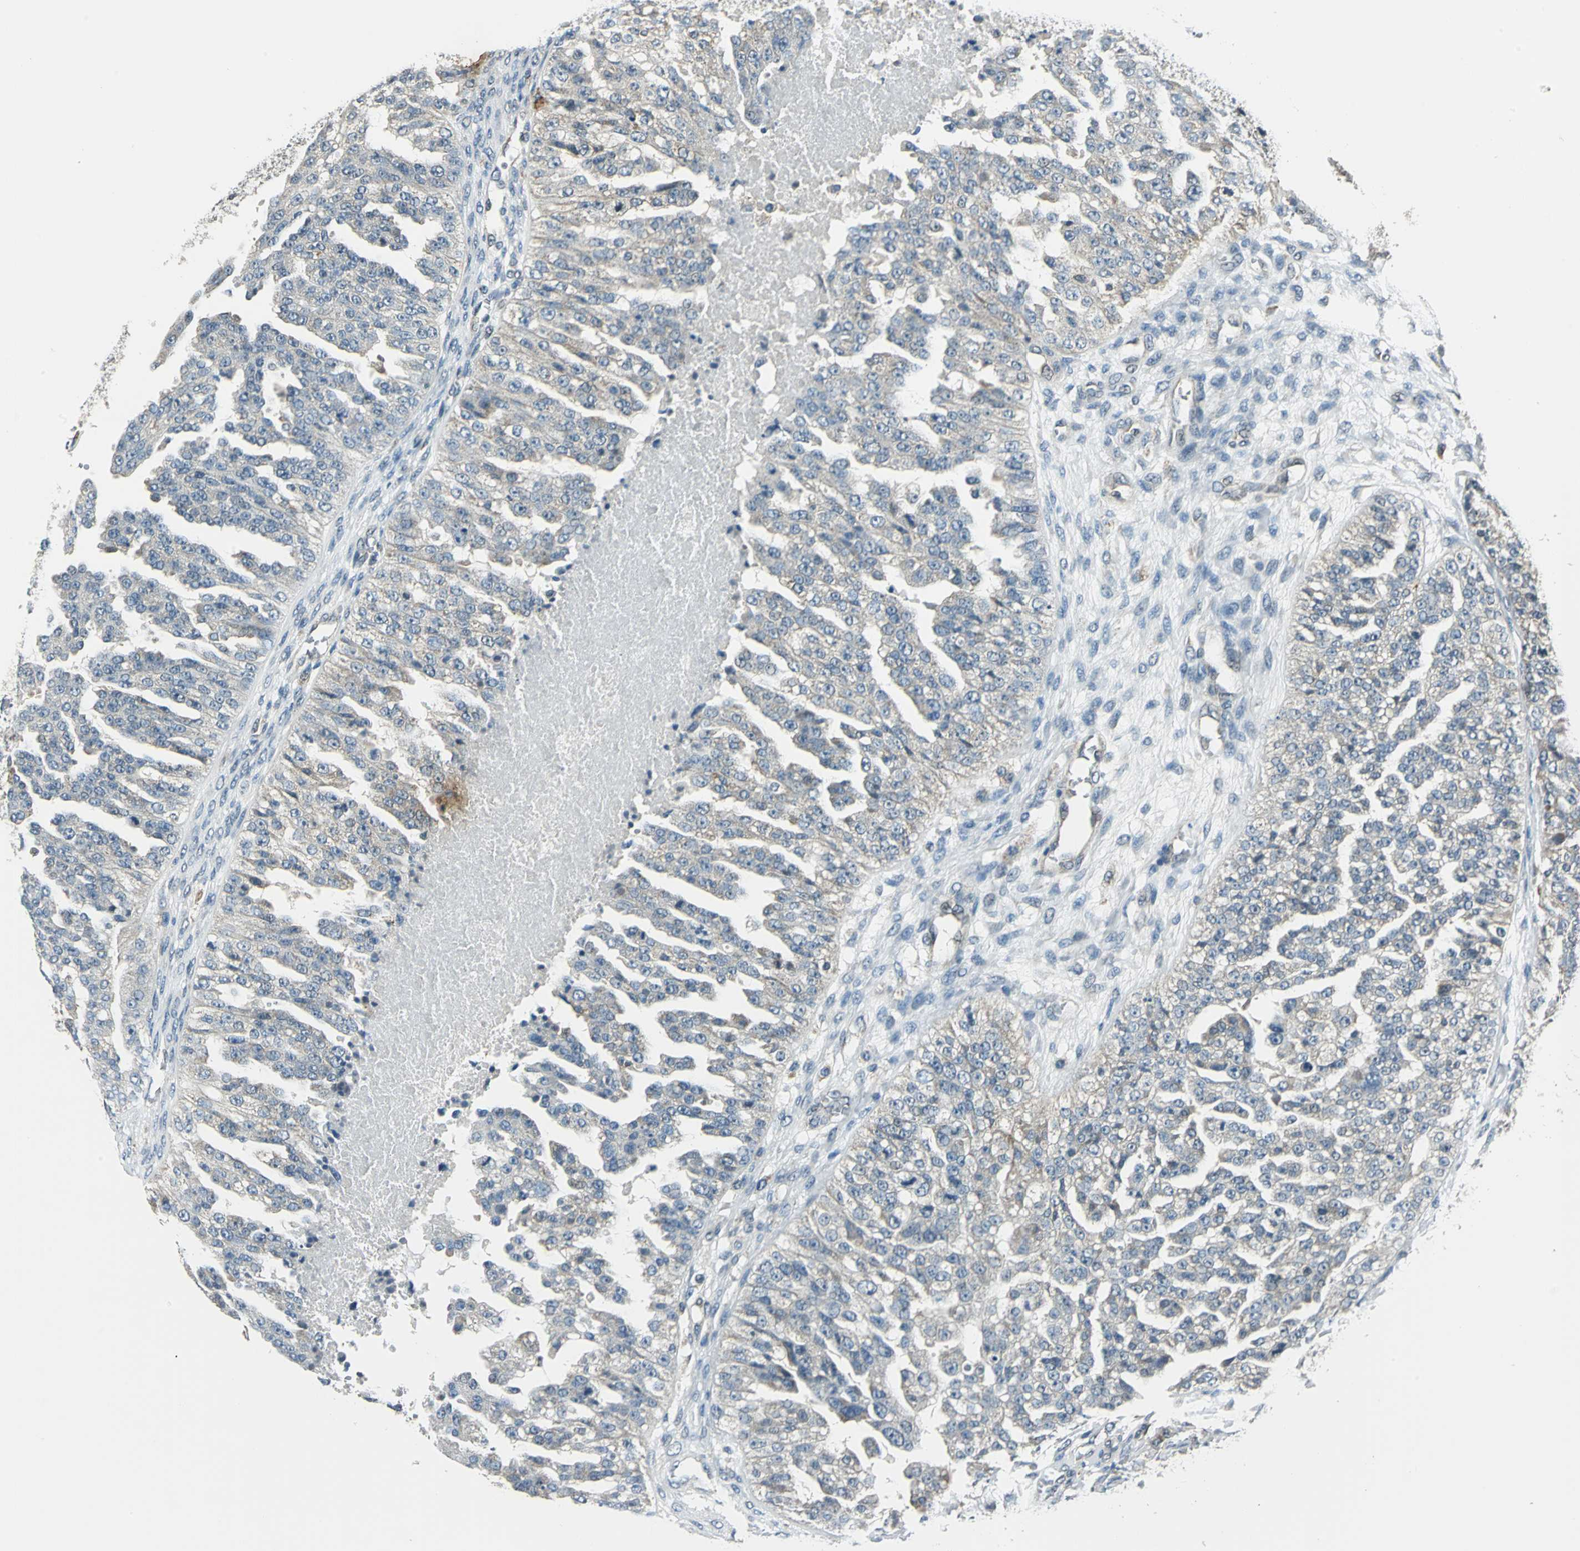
{"staining": {"intensity": "weak", "quantity": ">75%", "location": "cytoplasmic/membranous"}, "tissue": "ovarian cancer", "cell_type": "Tumor cells", "image_type": "cancer", "snomed": [{"axis": "morphology", "description": "Carcinoma, NOS"}, {"axis": "topography", "description": "Soft tissue"}, {"axis": "topography", "description": "Ovary"}], "caption": "Carcinoma (ovarian) stained with IHC displays weak cytoplasmic/membranous staining in about >75% of tumor cells.", "gene": "NUDT2", "patient": {"sex": "female", "age": 54}}